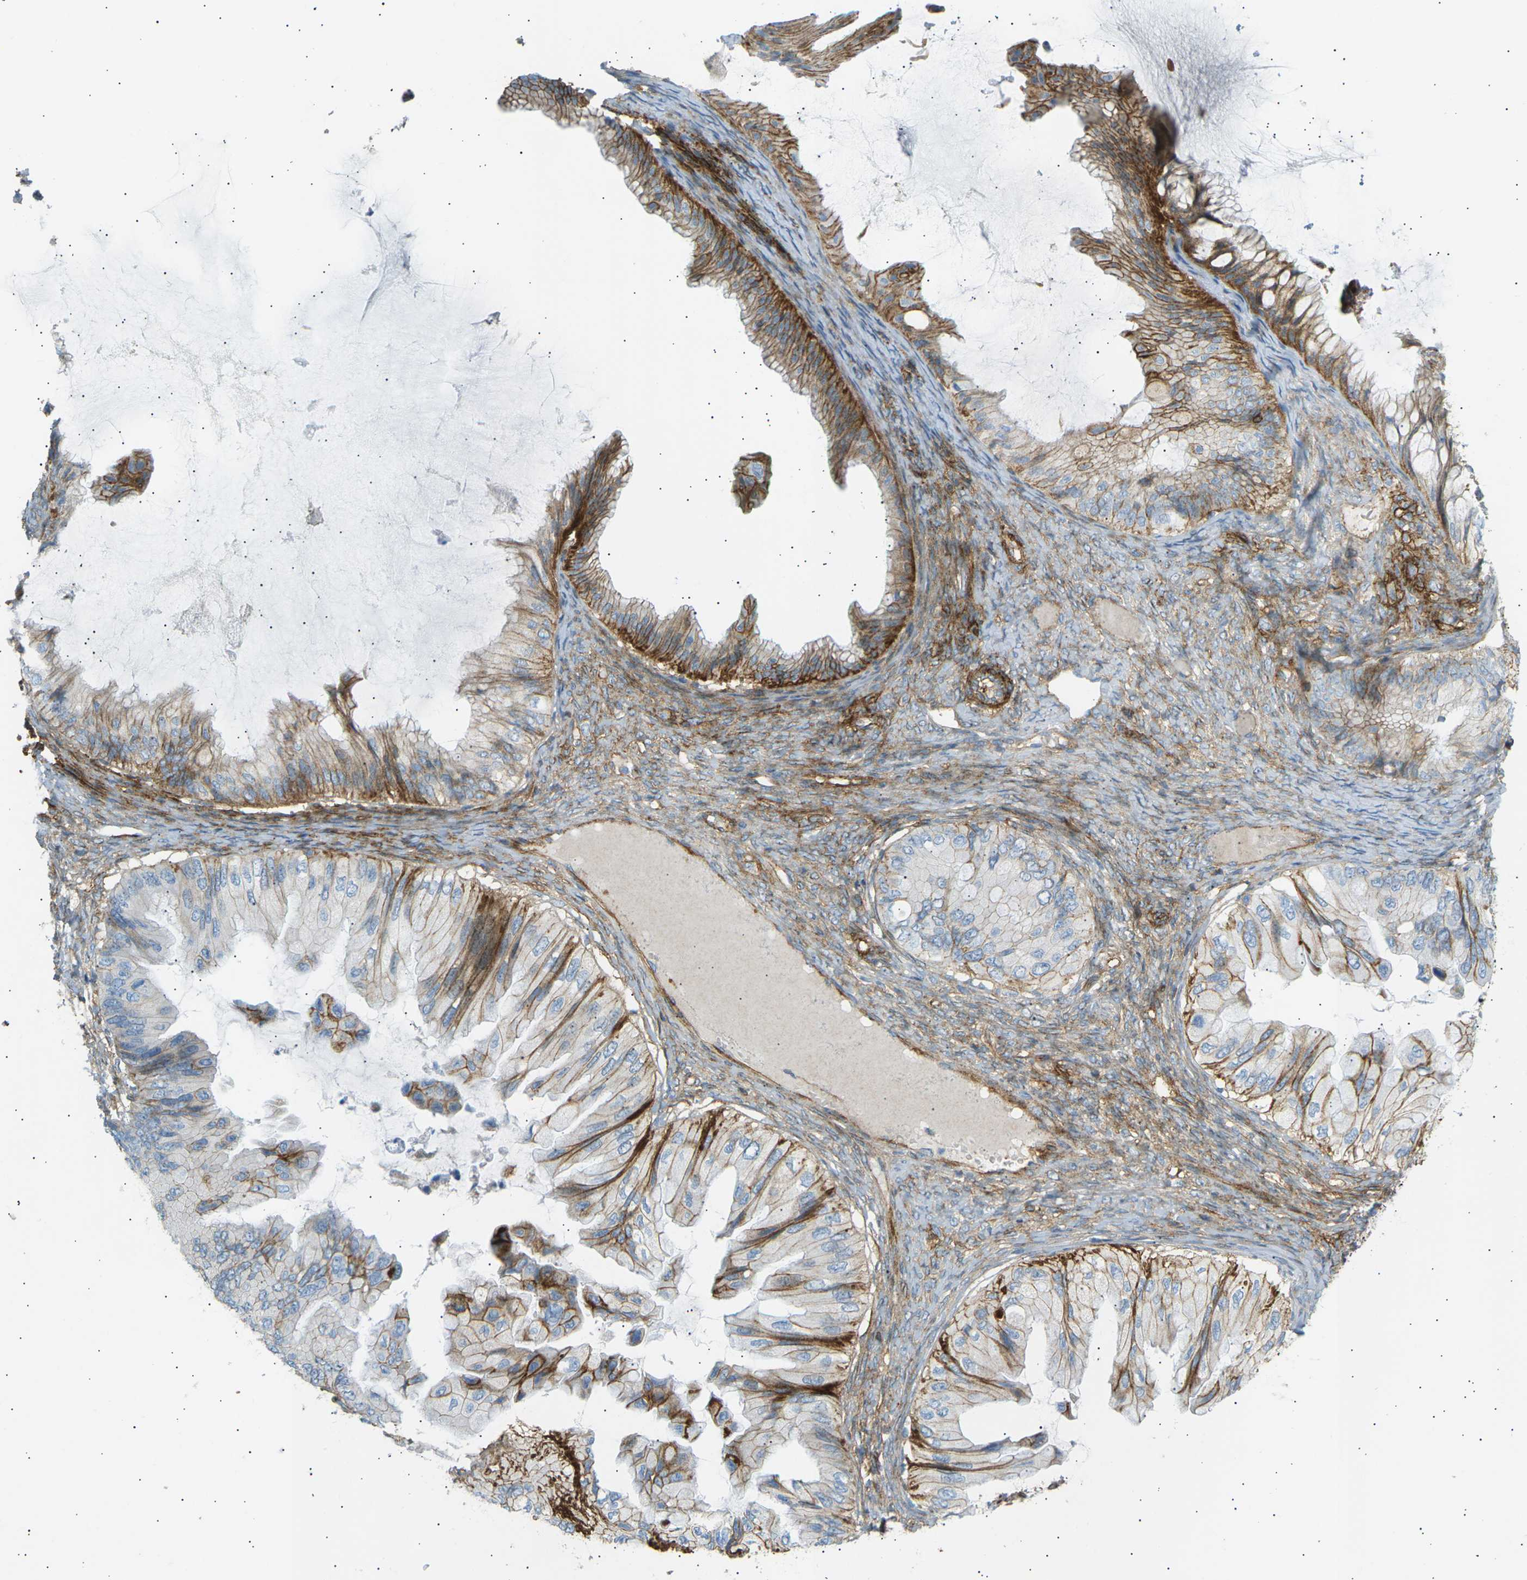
{"staining": {"intensity": "moderate", "quantity": "25%-75%", "location": "cytoplasmic/membranous"}, "tissue": "ovarian cancer", "cell_type": "Tumor cells", "image_type": "cancer", "snomed": [{"axis": "morphology", "description": "Cystadenocarcinoma, mucinous, NOS"}, {"axis": "topography", "description": "Ovary"}], "caption": "Immunohistochemistry (IHC) staining of ovarian mucinous cystadenocarcinoma, which exhibits medium levels of moderate cytoplasmic/membranous positivity in about 25%-75% of tumor cells indicating moderate cytoplasmic/membranous protein positivity. The staining was performed using DAB (brown) for protein detection and nuclei were counterstained in hematoxylin (blue).", "gene": "ATP2B4", "patient": {"sex": "female", "age": 61}}